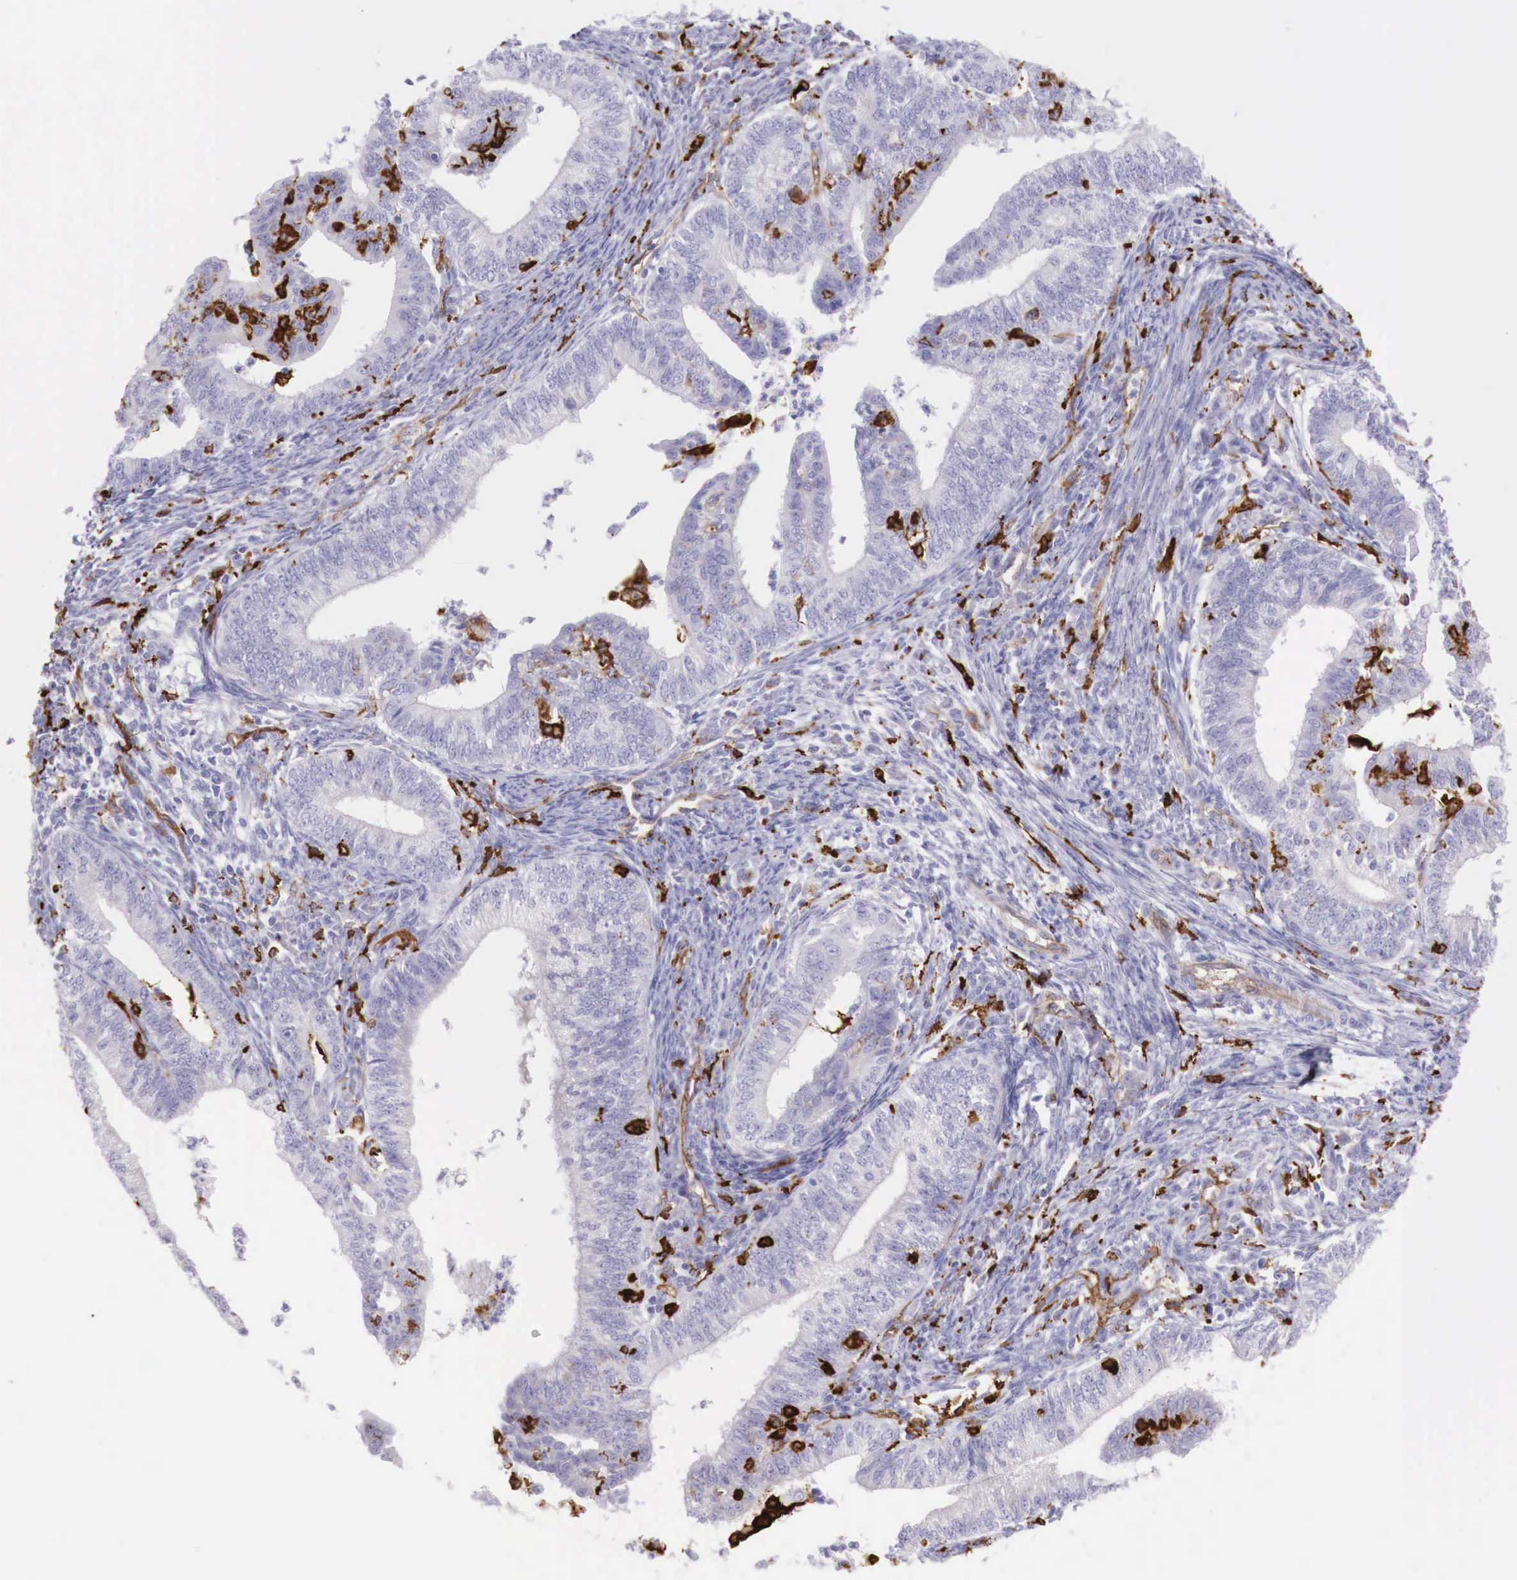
{"staining": {"intensity": "negative", "quantity": "none", "location": "none"}, "tissue": "endometrial cancer", "cell_type": "Tumor cells", "image_type": "cancer", "snomed": [{"axis": "morphology", "description": "Adenocarcinoma, NOS"}, {"axis": "topography", "description": "Endometrium"}], "caption": "Tumor cells are negative for brown protein staining in adenocarcinoma (endometrial).", "gene": "MSR1", "patient": {"sex": "female", "age": 66}}